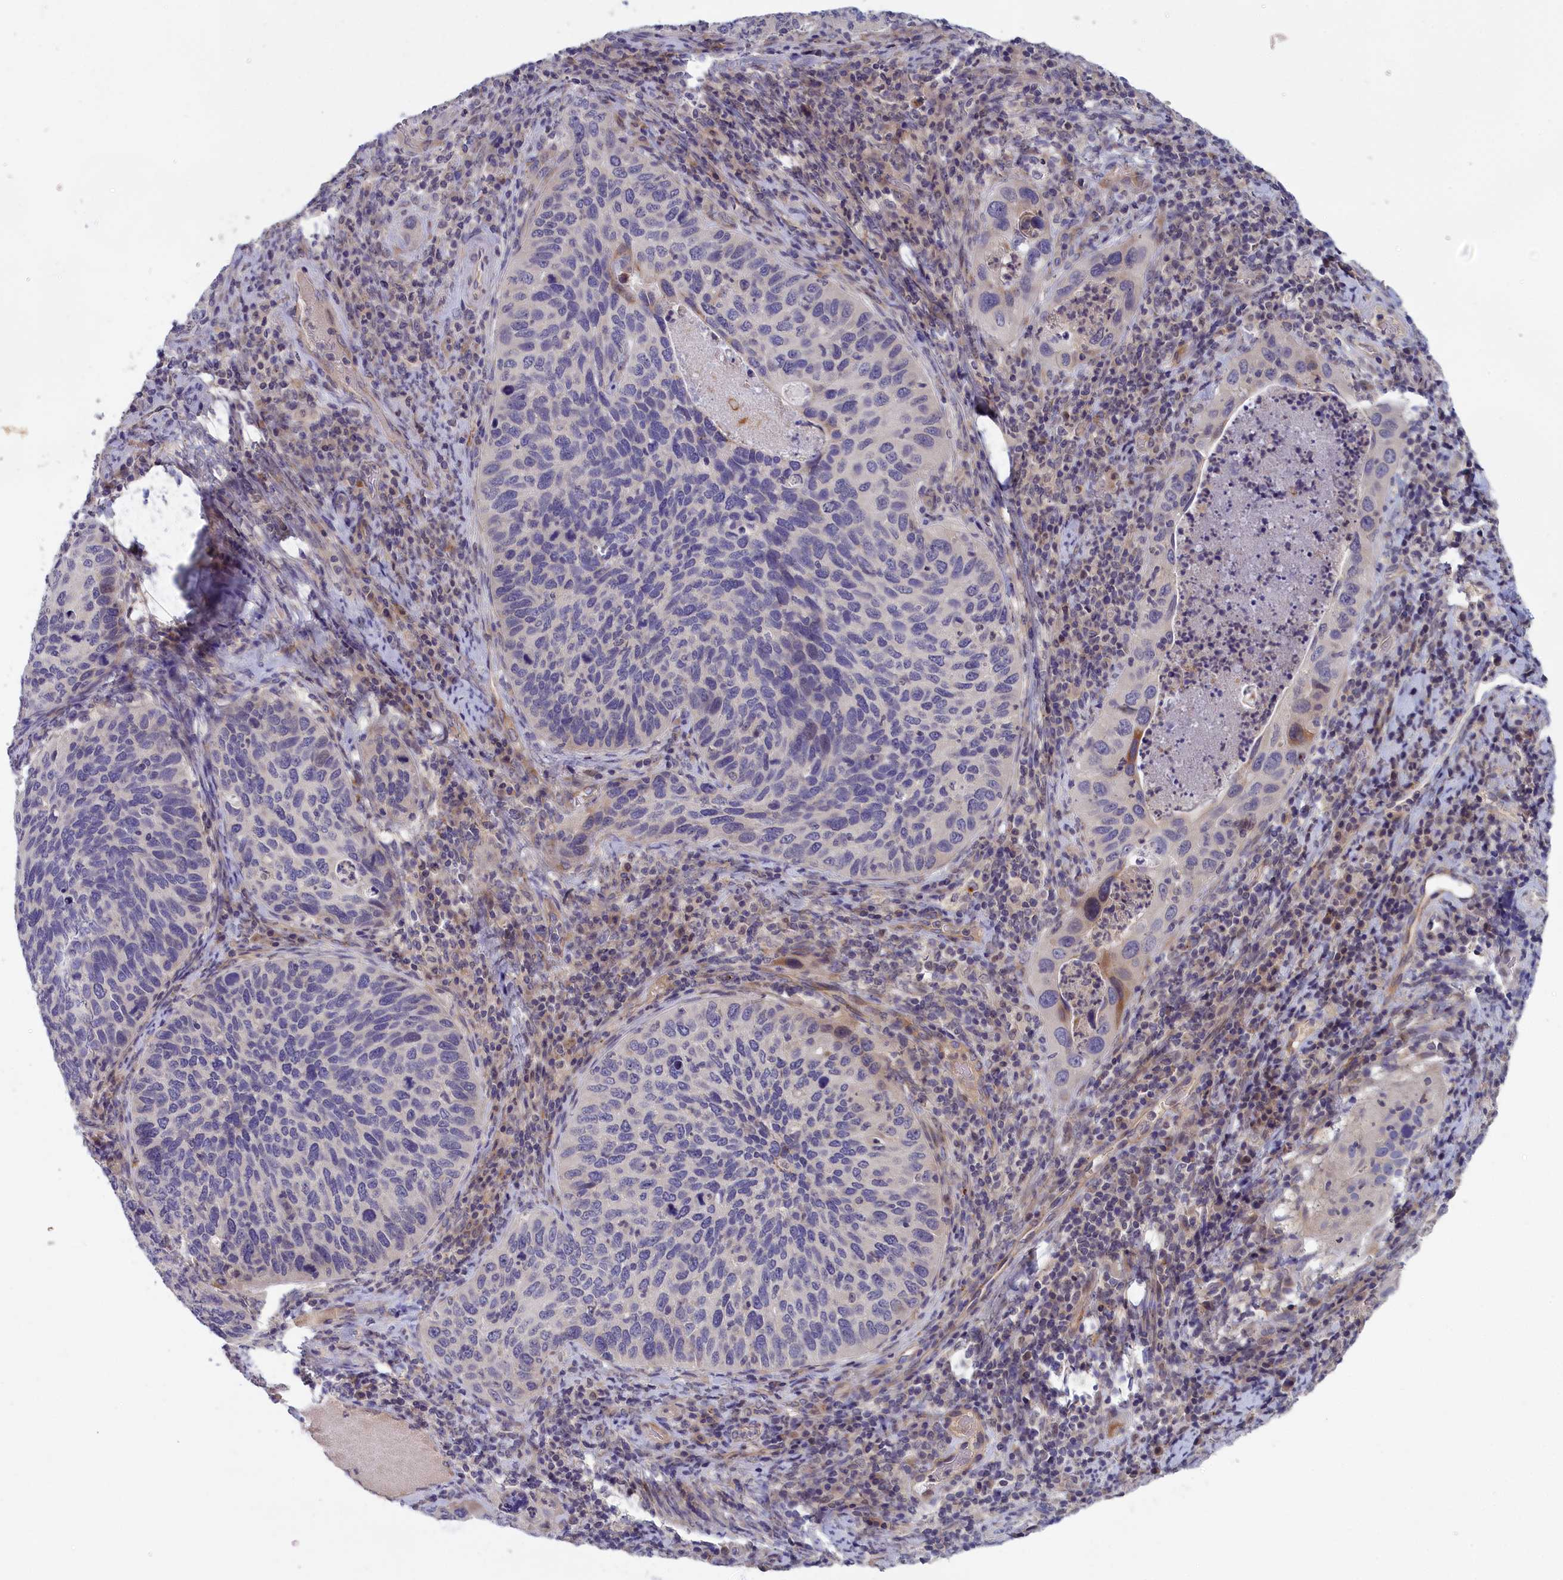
{"staining": {"intensity": "negative", "quantity": "none", "location": "none"}, "tissue": "cervical cancer", "cell_type": "Tumor cells", "image_type": "cancer", "snomed": [{"axis": "morphology", "description": "Squamous cell carcinoma, NOS"}, {"axis": "topography", "description": "Cervix"}], "caption": "The histopathology image demonstrates no significant staining in tumor cells of cervical squamous cell carcinoma.", "gene": "IGFALS", "patient": {"sex": "female", "age": 38}}